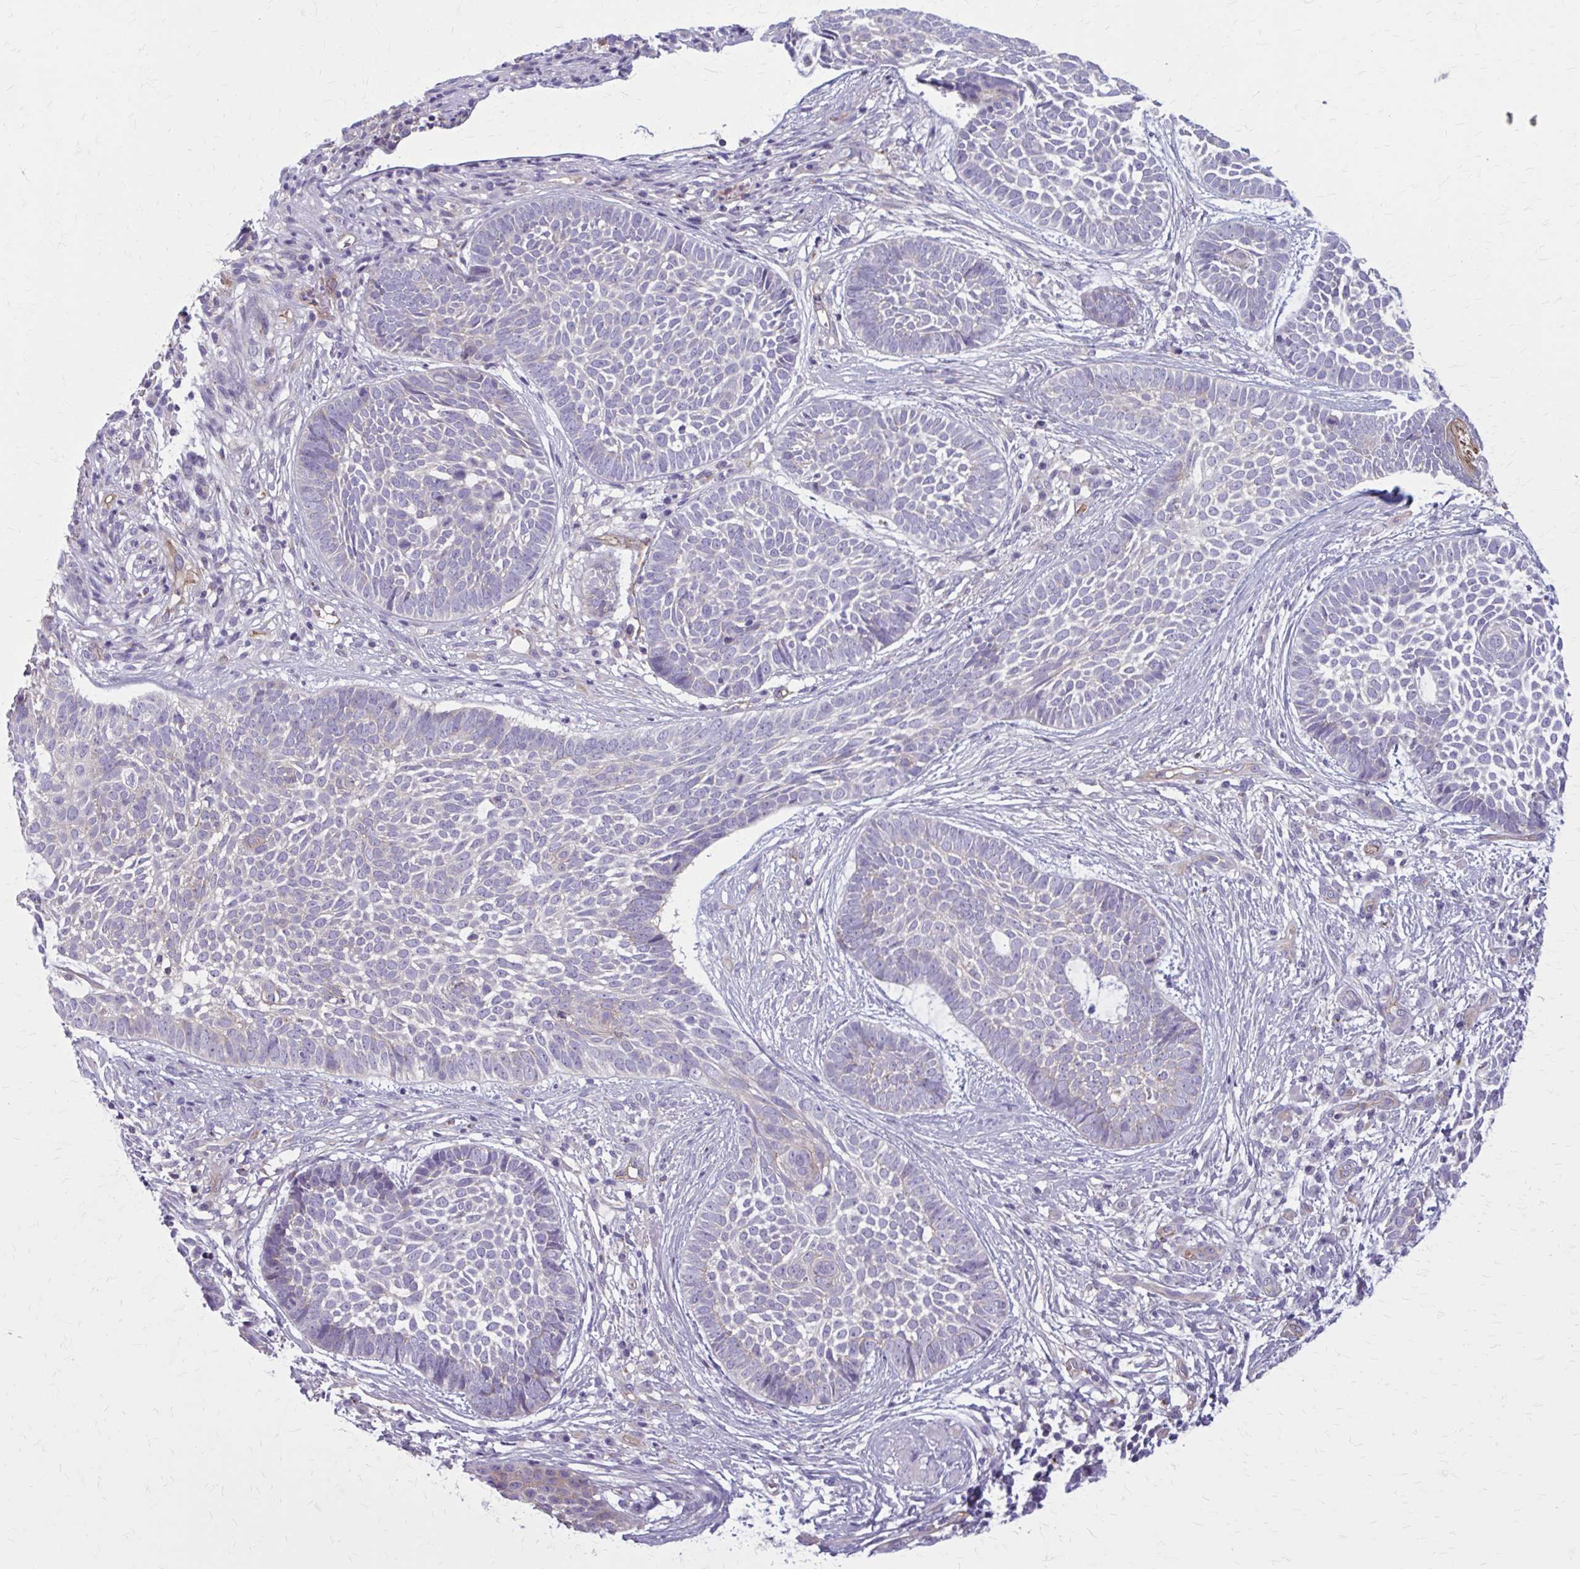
{"staining": {"intensity": "weak", "quantity": "<25%", "location": "cytoplasmic/membranous"}, "tissue": "skin cancer", "cell_type": "Tumor cells", "image_type": "cancer", "snomed": [{"axis": "morphology", "description": "Basal cell carcinoma"}, {"axis": "topography", "description": "Skin"}], "caption": "Tumor cells show no significant positivity in skin basal cell carcinoma.", "gene": "ZDHHC7", "patient": {"sex": "female", "age": 89}}